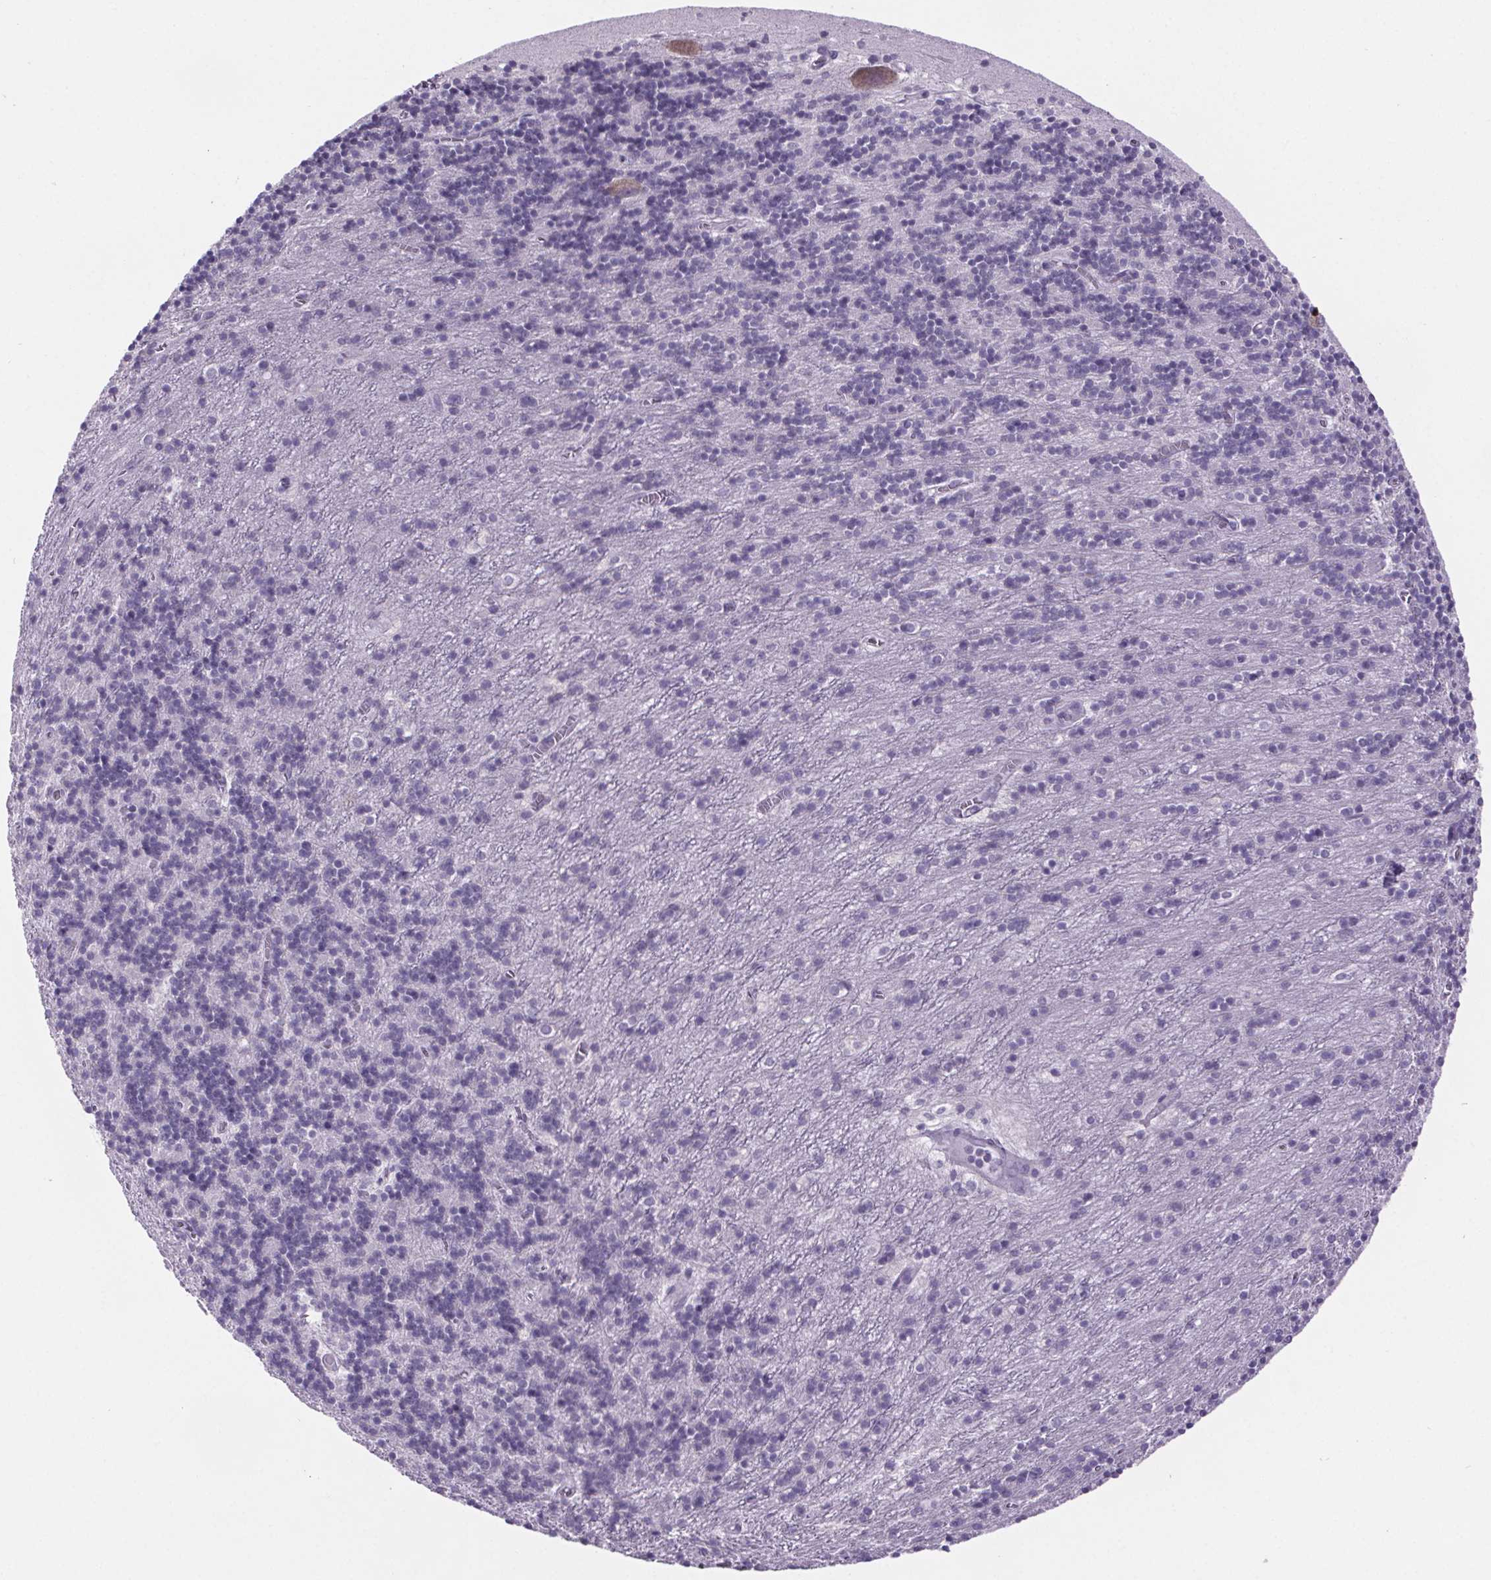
{"staining": {"intensity": "negative", "quantity": "none", "location": "none"}, "tissue": "cerebellum", "cell_type": "Cells in granular layer", "image_type": "normal", "snomed": [{"axis": "morphology", "description": "Normal tissue, NOS"}, {"axis": "topography", "description": "Cerebellum"}], "caption": "The immunohistochemistry photomicrograph has no significant expression in cells in granular layer of cerebellum. (DAB immunohistochemistry (IHC), high magnification).", "gene": "CUBN", "patient": {"sex": "male", "age": 70}}